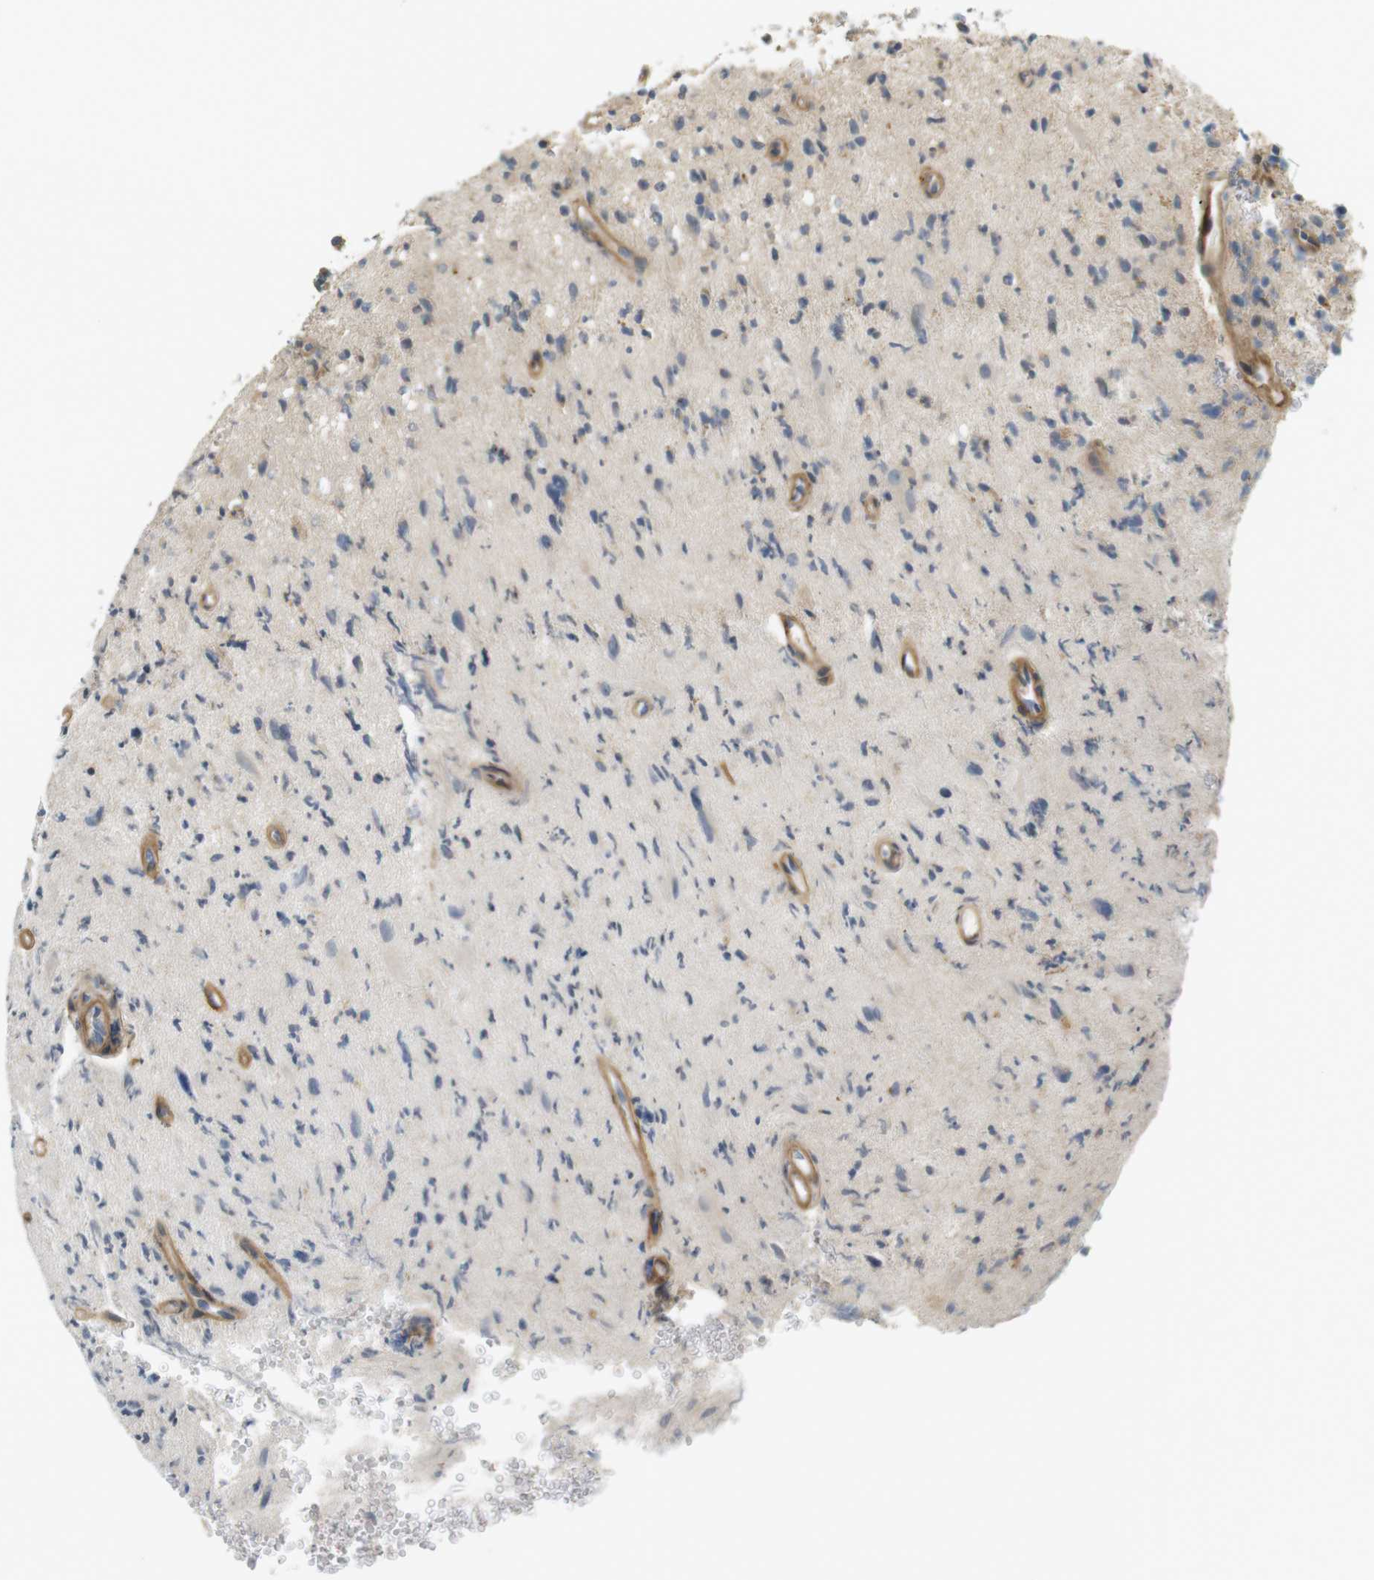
{"staining": {"intensity": "moderate", "quantity": "<25%", "location": "cytoplasmic/membranous"}, "tissue": "glioma", "cell_type": "Tumor cells", "image_type": "cancer", "snomed": [{"axis": "morphology", "description": "Glioma, malignant, High grade"}, {"axis": "topography", "description": "Brain"}], "caption": "This is an image of immunohistochemistry (IHC) staining of high-grade glioma (malignant), which shows moderate expression in the cytoplasmic/membranous of tumor cells.", "gene": "TSPAN9", "patient": {"sex": "male", "age": 48}}